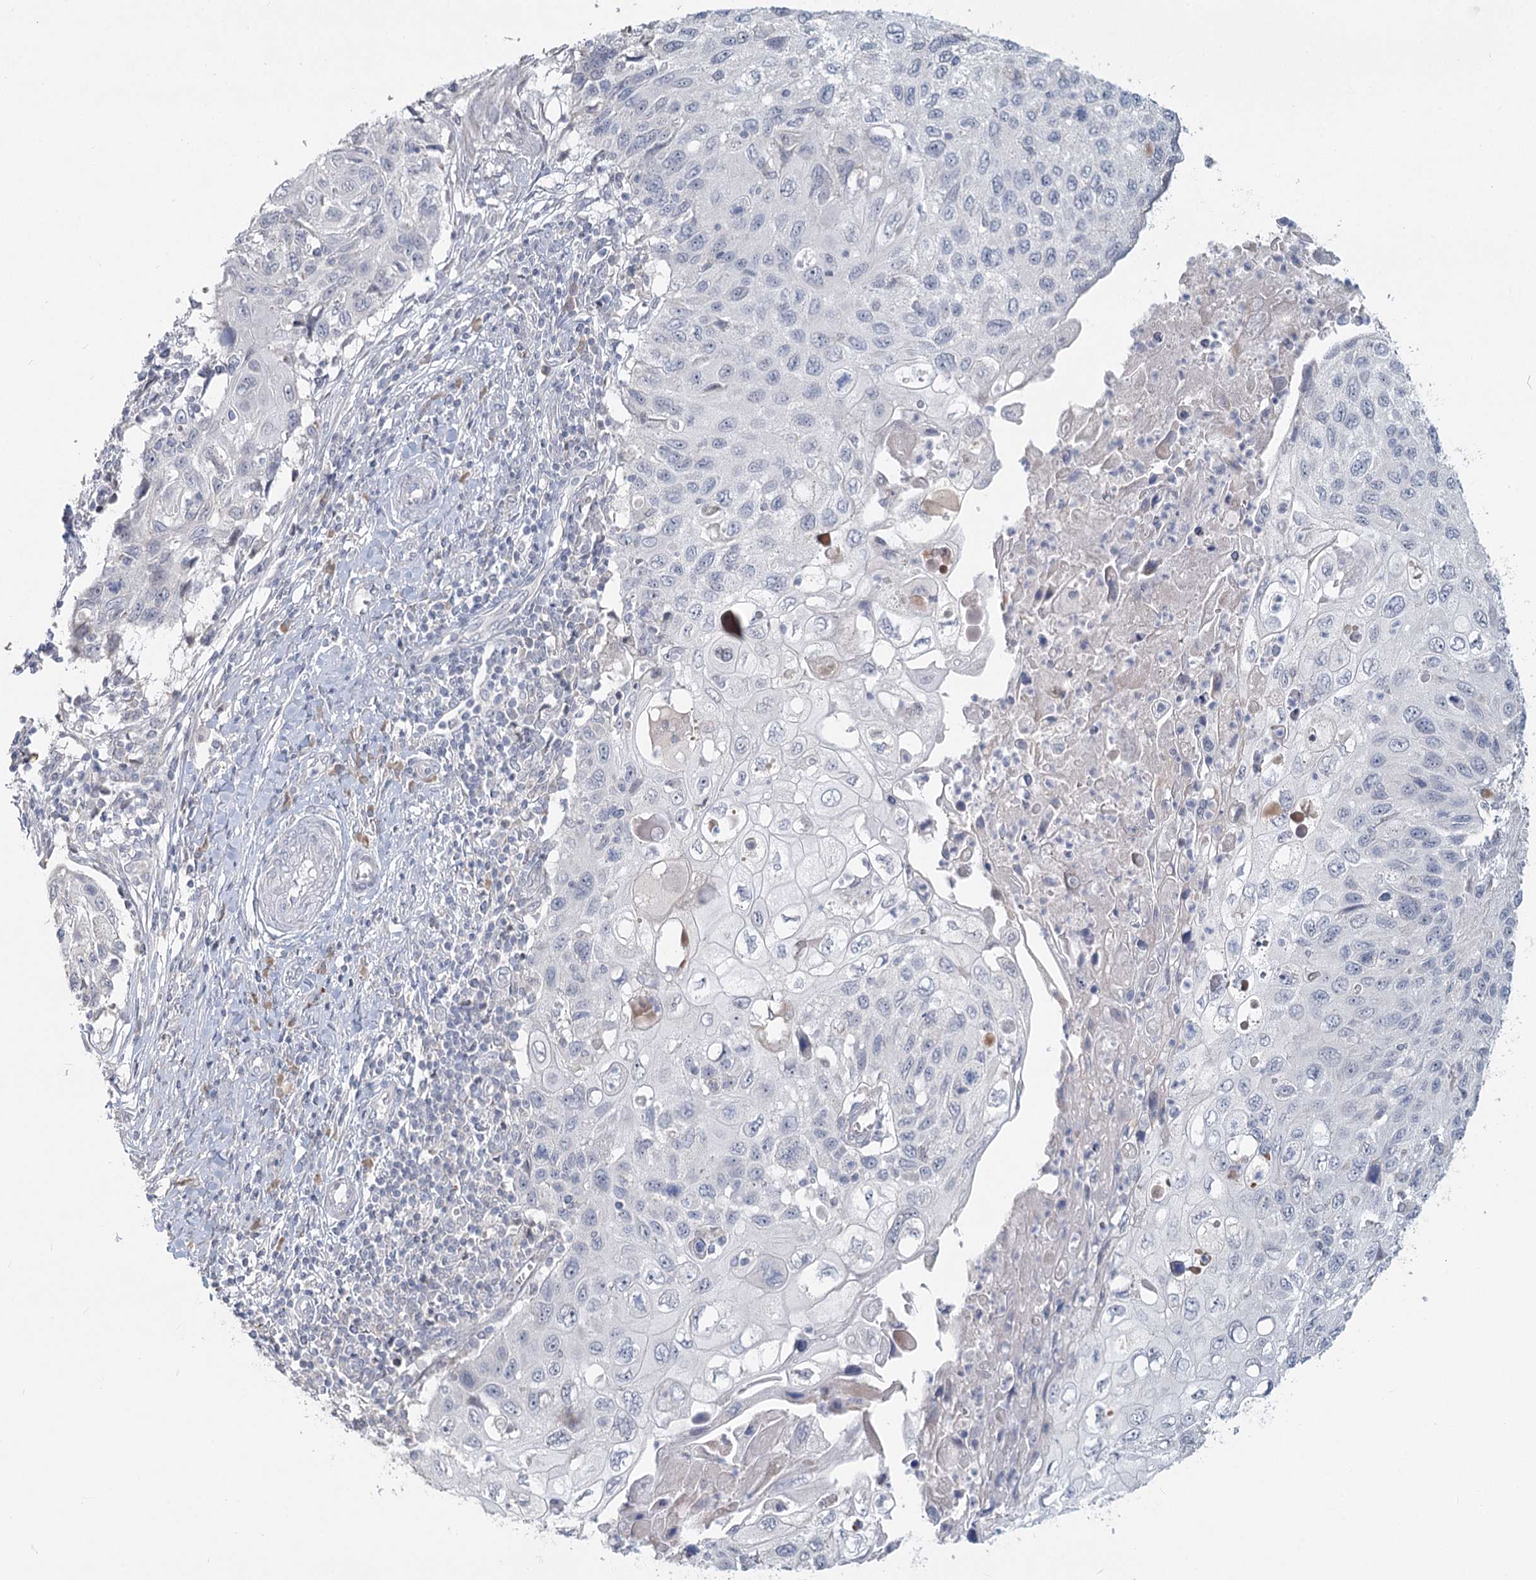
{"staining": {"intensity": "negative", "quantity": "none", "location": "none"}, "tissue": "cervical cancer", "cell_type": "Tumor cells", "image_type": "cancer", "snomed": [{"axis": "morphology", "description": "Squamous cell carcinoma, NOS"}, {"axis": "topography", "description": "Cervix"}], "caption": "High power microscopy micrograph of an immunohistochemistry photomicrograph of cervical squamous cell carcinoma, revealing no significant staining in tumor cells.", "gene": "SLC9A3", "patient": {"sex": "female", "age": 70}}